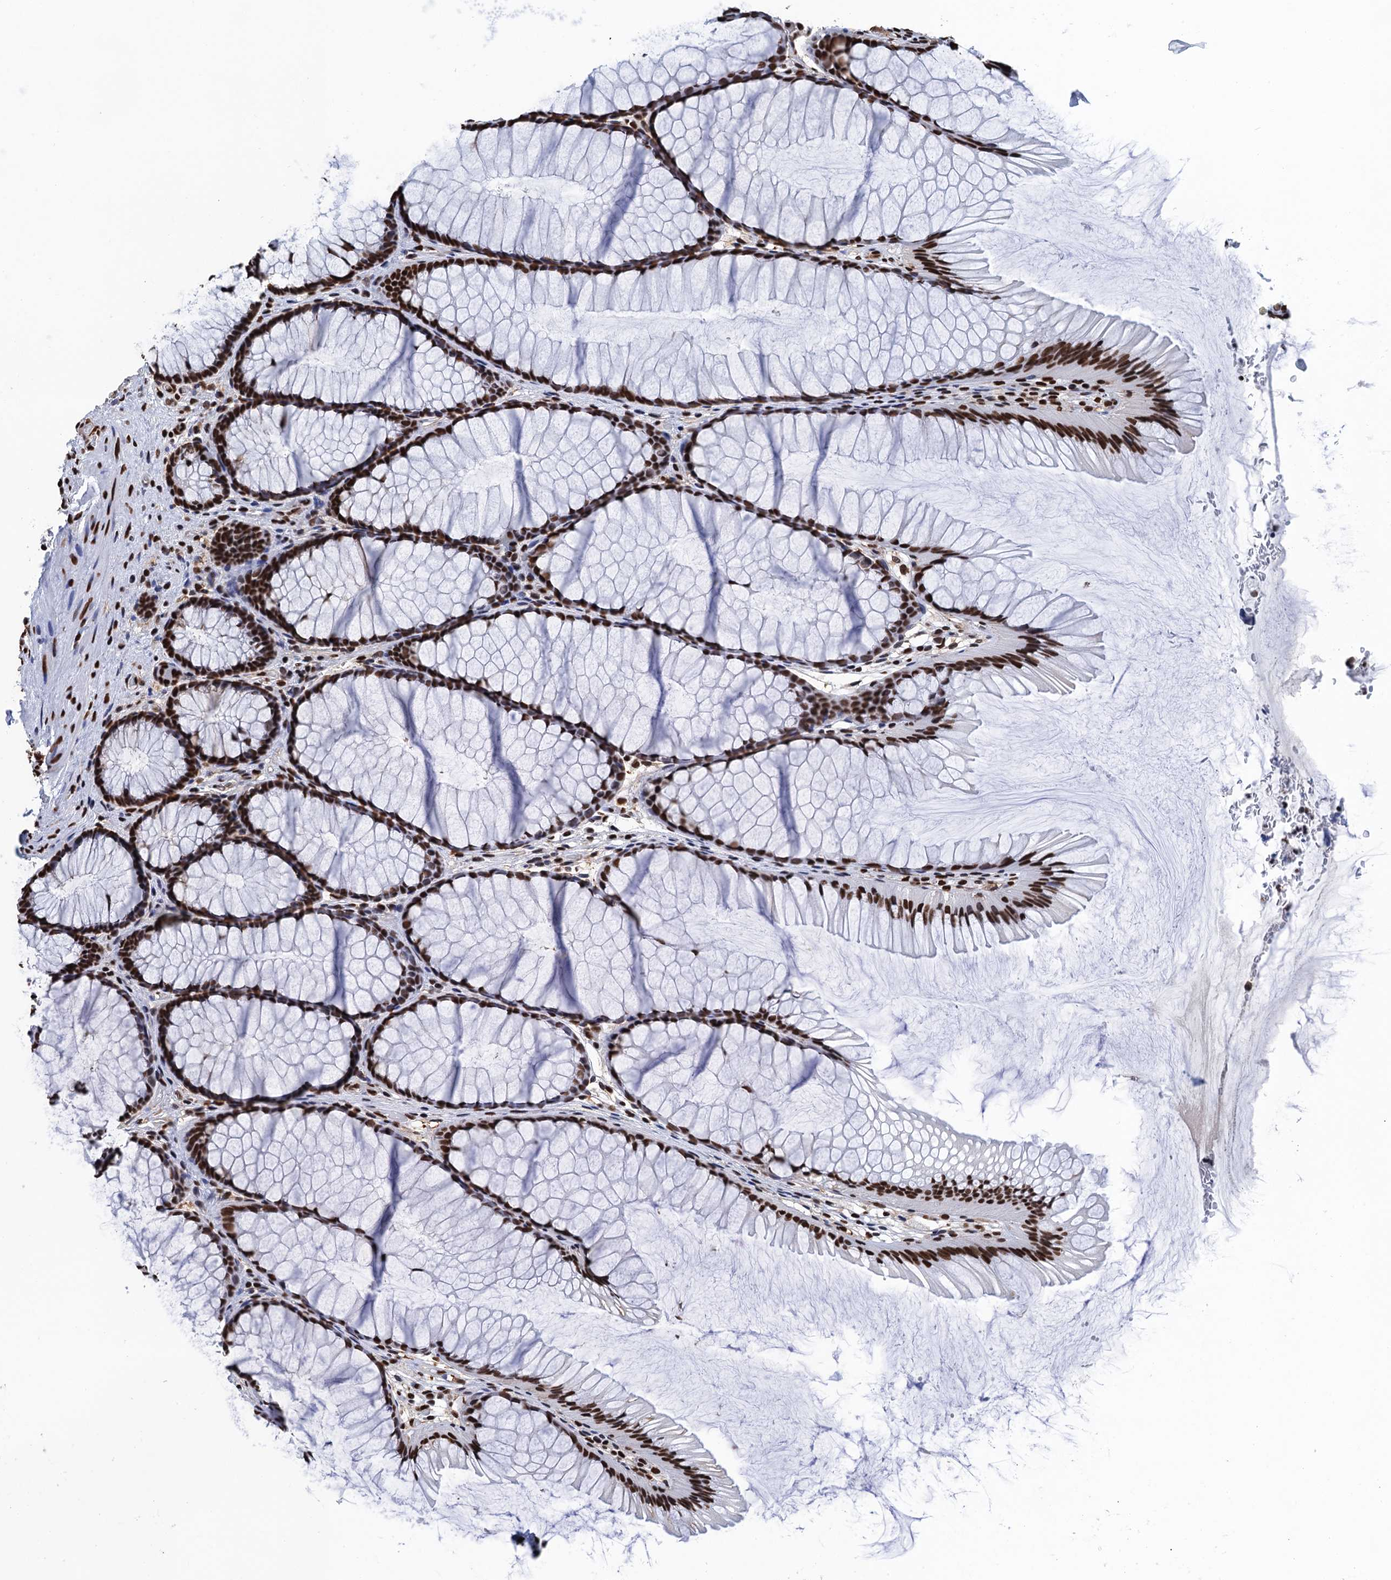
{"staining": {"intensity": "strong", "quantity": ">75%", "location": "nuclear"}, "tissue": "colon", "cell_type": "Endothelial cells", "image_type": "normal", "snomed": [{"axis": "morphology", "description": "Normal tissue, NOS"}, {"axis": "topography", "description": "Colon"}], "caption": "Endothelial cells reveal high levels of strong nuclear expression in about >75% of cells in unremarkable human colon. (Stains: DAB (3,3'-diaminobenzidine) in brown, nuclei in blue, Microscopy: brightfield microscopy at high magnification).", "gene": "UBA2", "patient": {"sex": "female", "age": 82}}